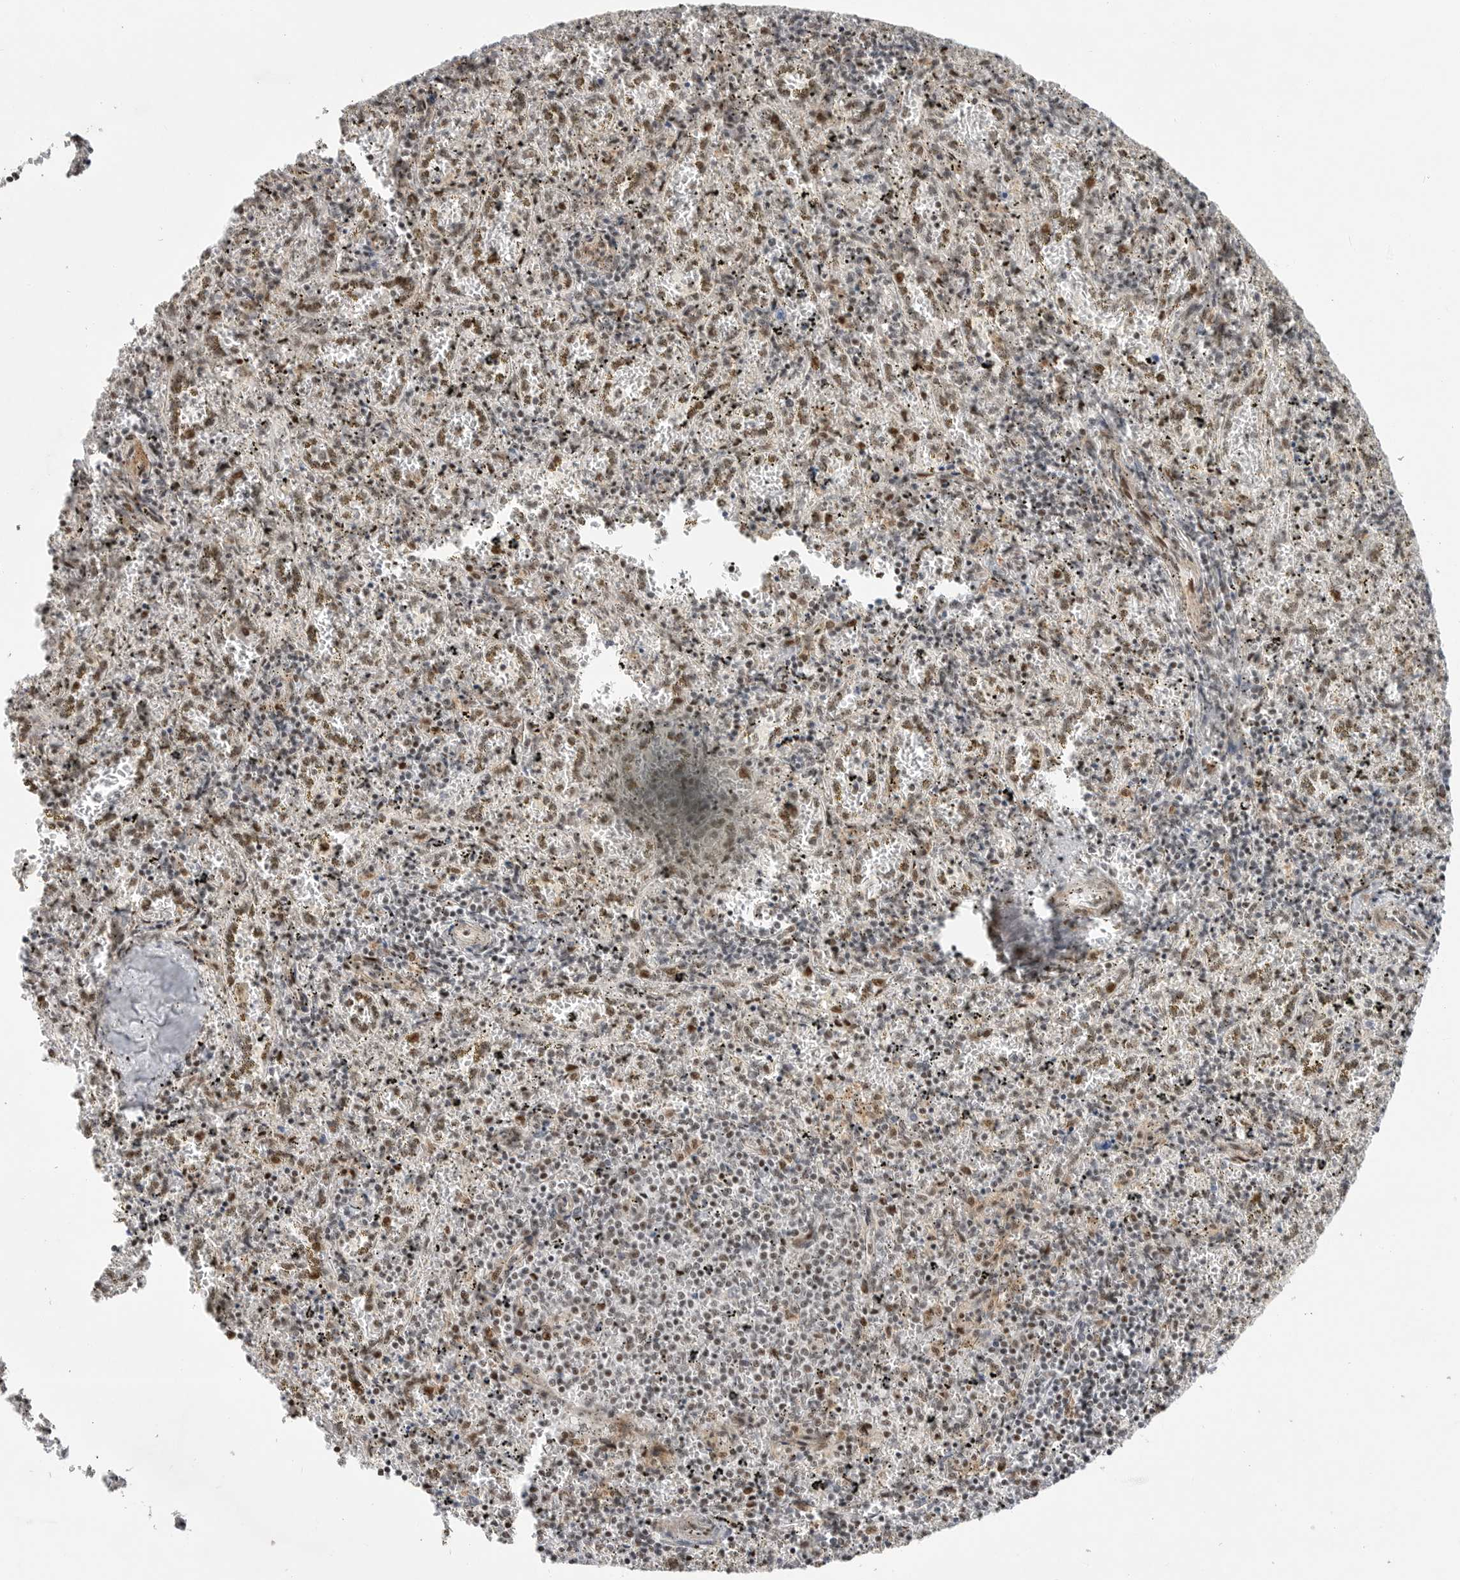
{"staining": {"intensity": "moderate", "quantity": "25%-75%", "location": "nuclear"}, "tissue": "spleen", "cell_type": "Cells in red pulp", "image_type": "normal", "snomed": [{"axis": "morphology", "description": "Normal tissue, NOS"}, {"axis": "topography", "description": "Spleen"}], "caption": "IHC (DAB) staining of benign spleen exhibits moderate nuclear protein staining in approximately 25%-75% of cells in red pulp. Nuclei are stained in blue.", "gene": "GPATCH2", "patient": {"sex": "male", "age": 11}}